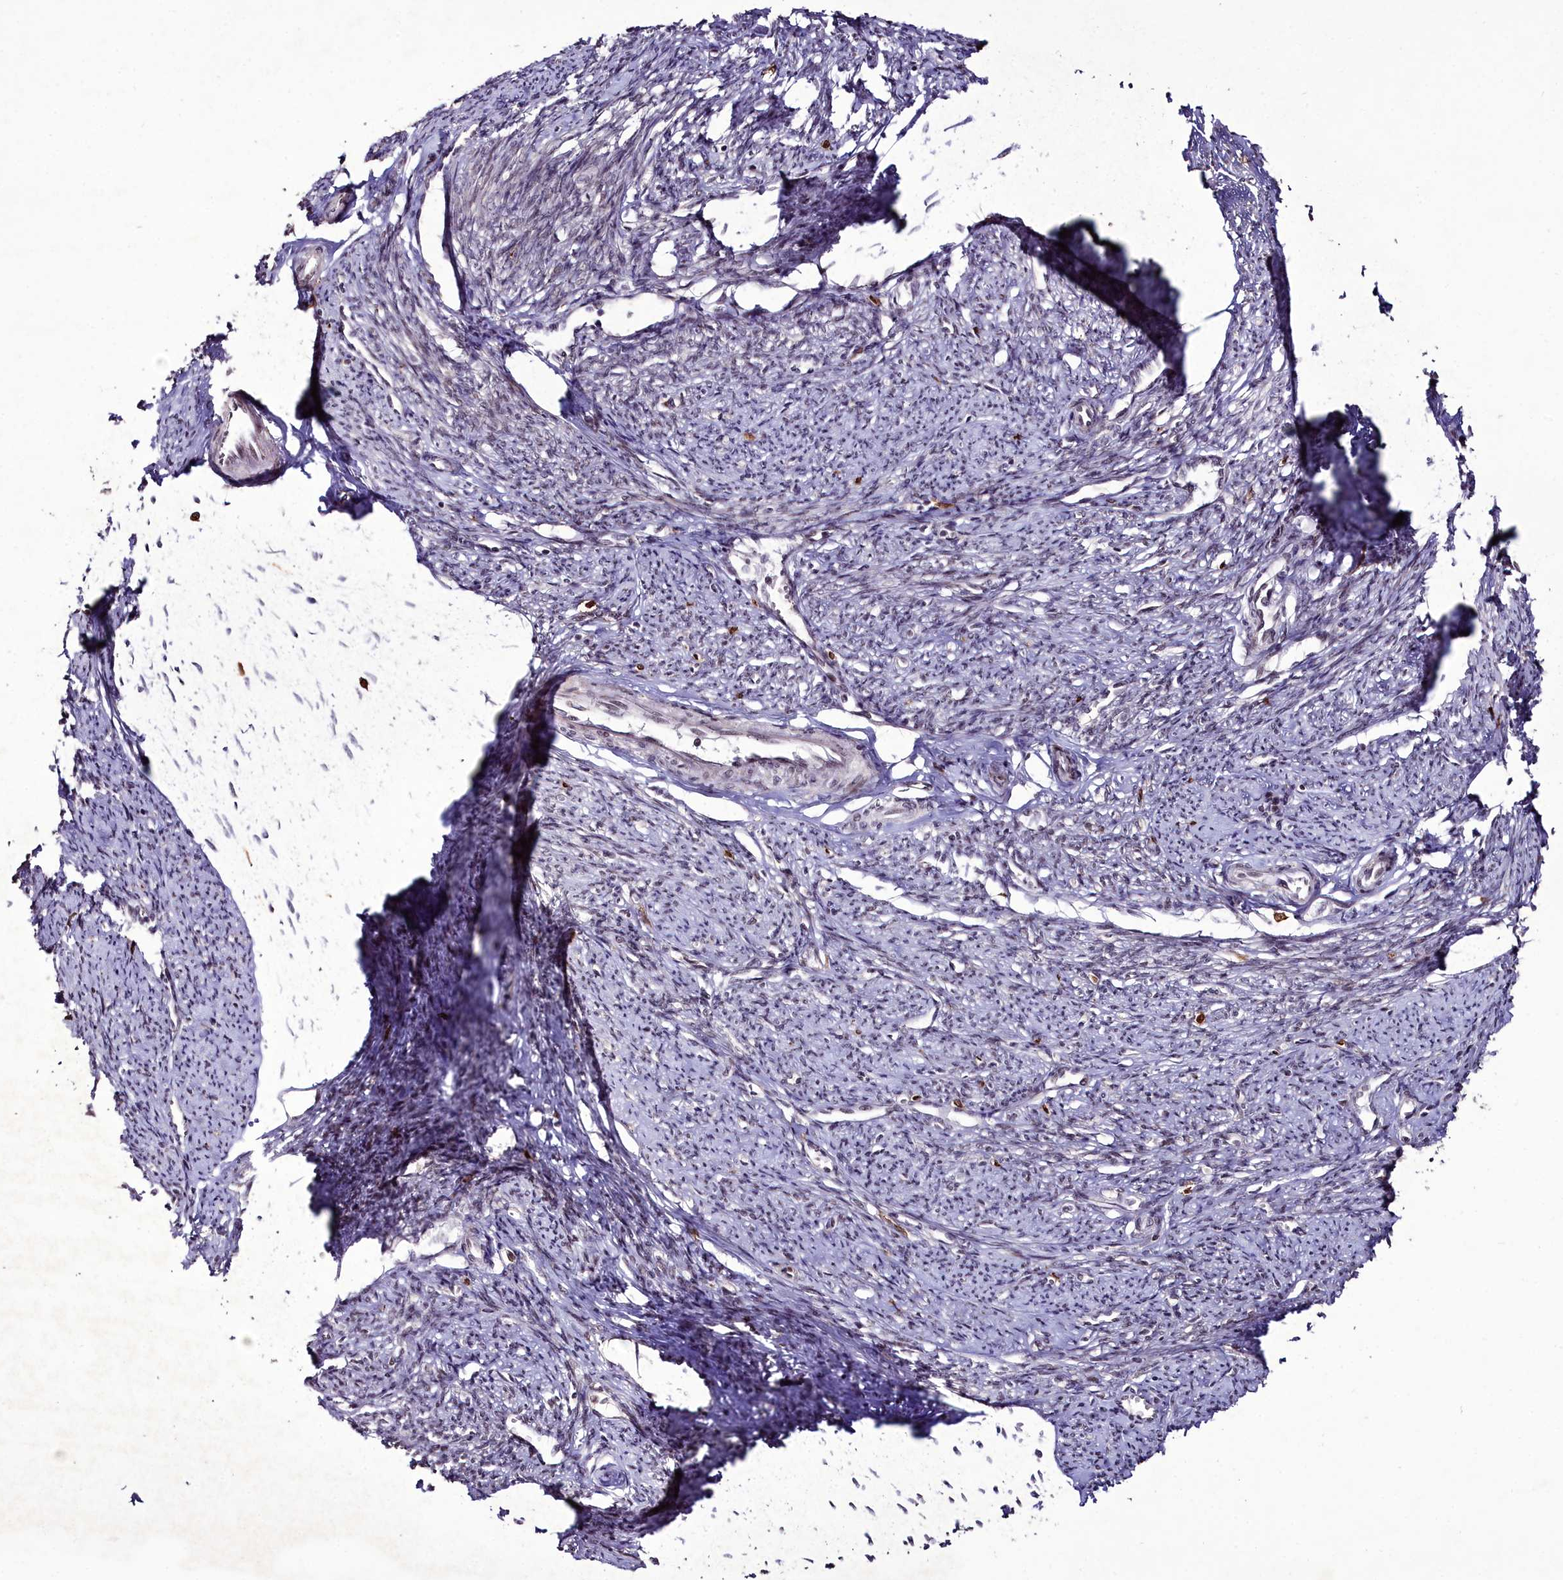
{"staining": {"intensity": "moderate", "quantity": "25%-75%", "location": "cytoplasmic/membranous,nuclear"}, "tissue": "smooth muscle", "cell_type": "Smooth muscle cells", "image_type": "normal", "snomed": [{"axis": "morphology", "description": "Normal tissue, NOS"}, {"axis": "topography", "description": "Smooth muscle"}, {"axis": "topography", "description": "Uterus"}], "caption": "High-magnification brightfield microscopy of unremarkable smooth muscle stained with DAB (3,3'-diaminobenzidine) (brown) and counterstained with hematoxylin (blue). smooth muscle cells exhibit moderate cytoplasmic/membranous,nuclear expression is seen in approximately25%-75% of cells.", "gene": "CXXC1", "patient": {"sex": "female", "age": 59}}